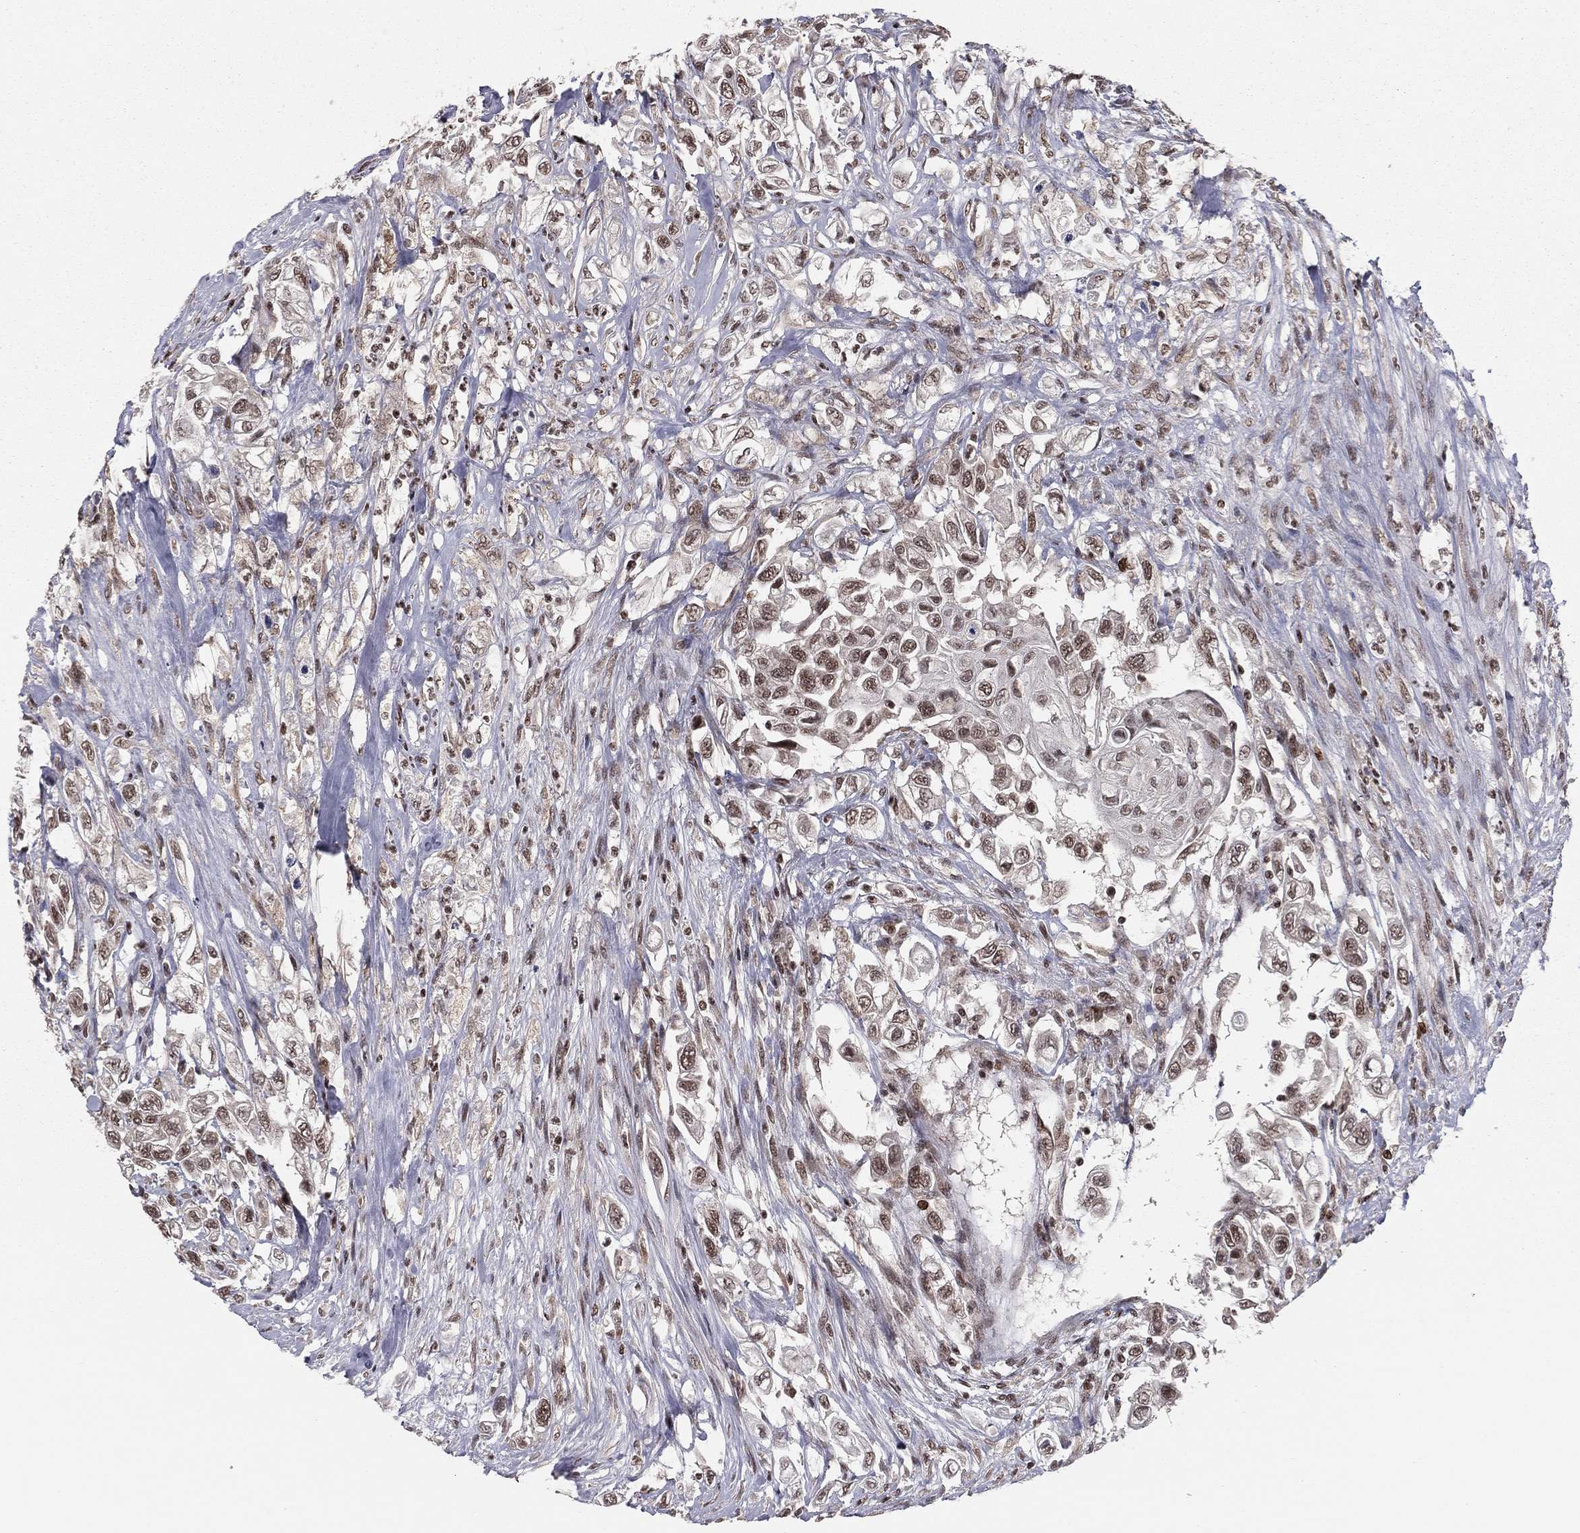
{"staining": {"intensity": "moderate", "quantity": ">75%", "location": "nuclear"}, "tissue": "urothelial cancer", "cell_type": "Tumor cells", "image_type": "cancer", "snomed": [{"axis": "morphology", "description": "Urothelial carcinoma, High grade"}, {"axis": "topography", "description": "Urinary bladder"}], "caption": "The immunohistochemical stain labels moderate nuclear expression in tumor cells of urothelial cancer tissue.", "gene": "NFYB", "patient": {"sex": "female", "age": 56}}